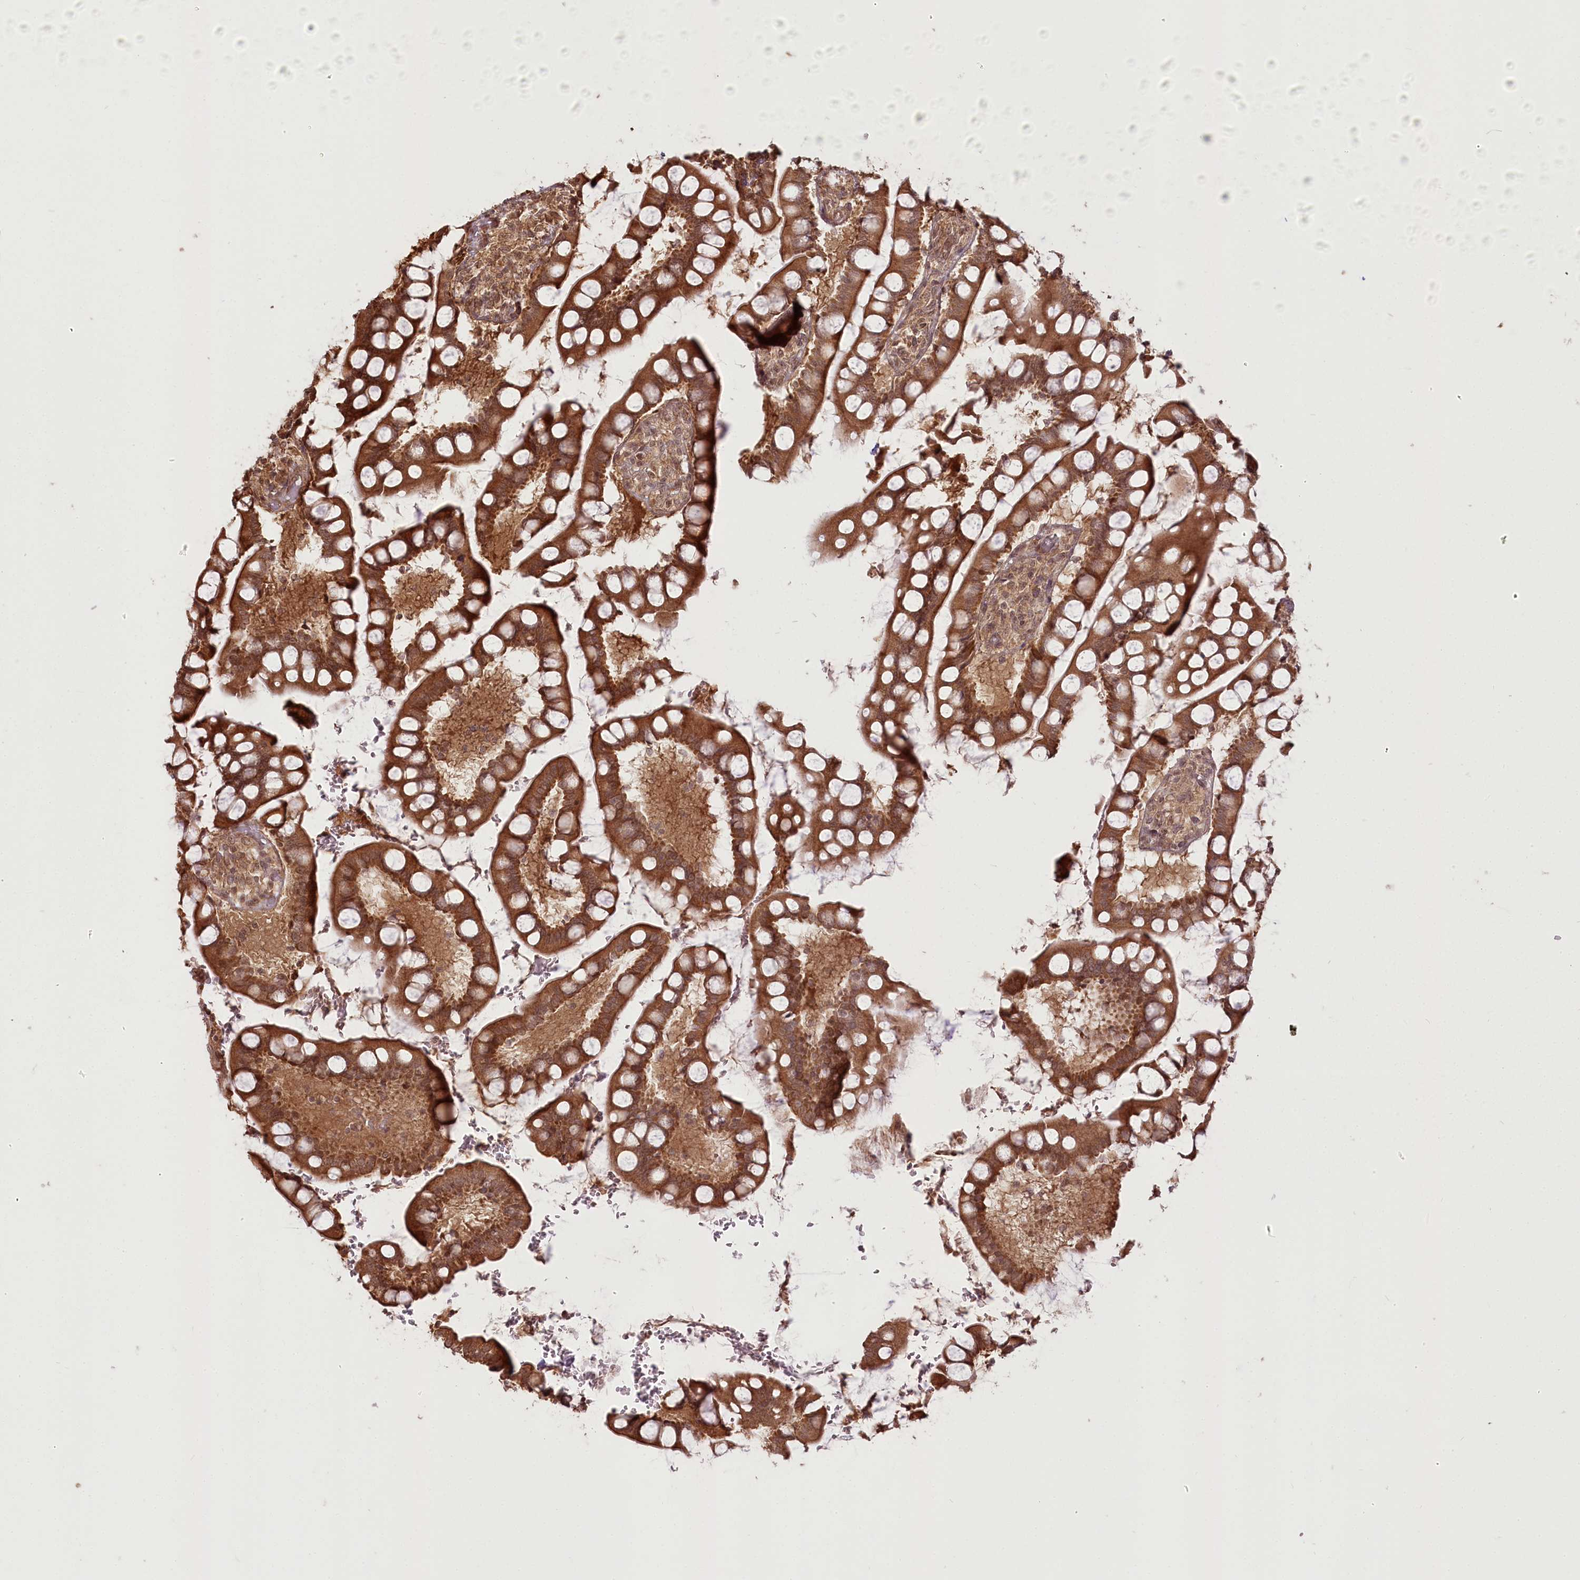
{"staining": {"intensity": "strong", "quantity": ">75%", "location": "cytoplasmic/membranous"}, "tissue": "small intestine", "cell_type": "Glandular cells", "image_type": "normal", "snomed": [{"axis": "morphology", "description": "Normal tissue, NOS"}, {"axis": "topography", "description": "Small intestine"}], "caption": "Human small intestine stained for a protein (brown) shows strong cytoplasmic/membranous positive staining in approximately >75% of glandular cells.", "gene": "R3HDM2", "patient": {"sex": "male", "age": 52}}